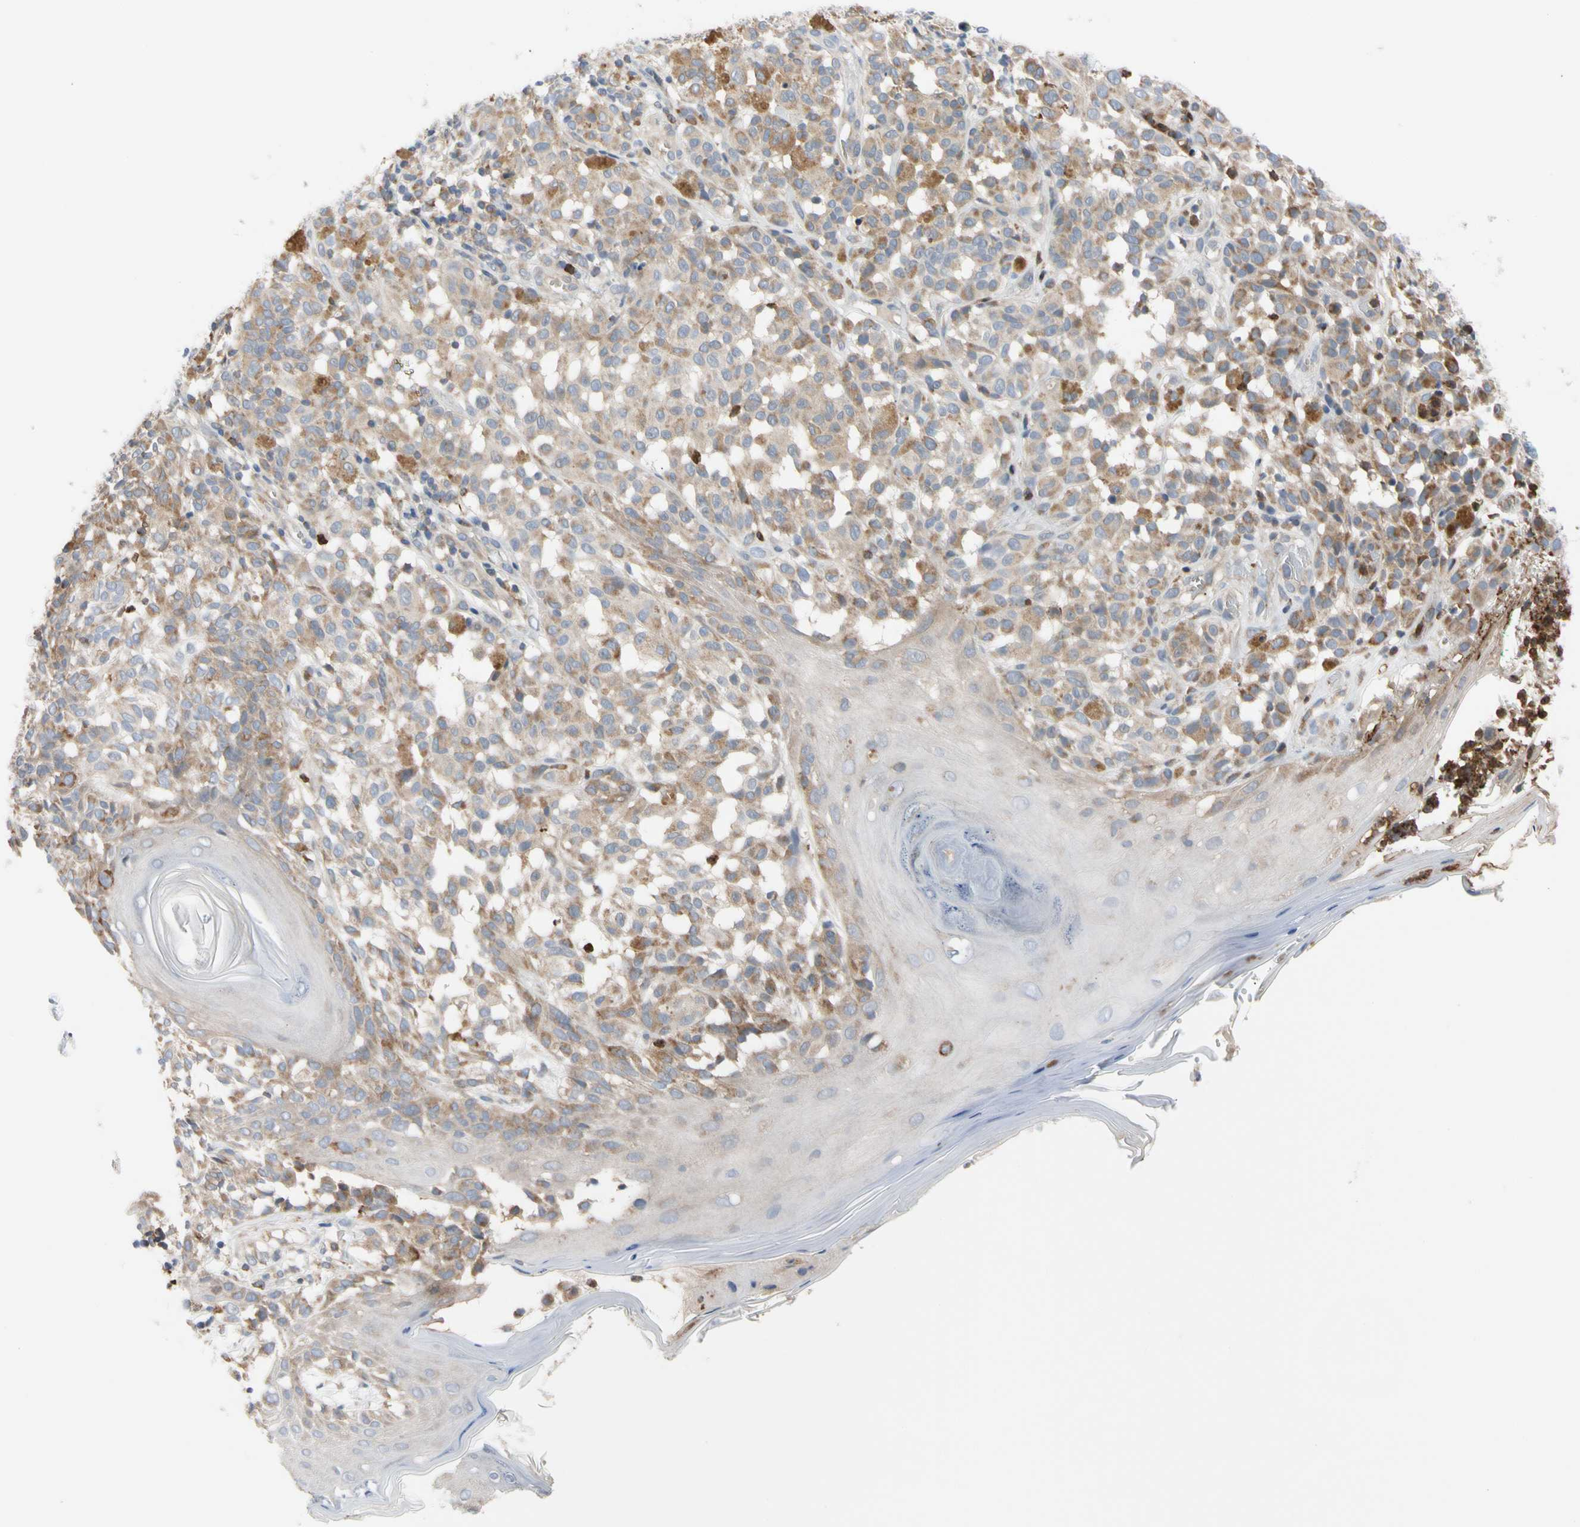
{"staining": {"intensity": "moderate", "quantity": "25%-75%", "location": "cytoplasmic/membranous"}, "tissue": "melanoma", "cell_type": "Tumor cells", "image_type": "cancer", "snomed": [{"axis": "morphology", "description": "Malignant melanoma, NOS"}, {"axis": "topography", "description": "Skin"}], "caption": "Malignant melanoma stained with immunohistochemistry demonstrates moderate cytoplasmic/membranous staining in approximately 25%-75% of tumor cells.", "gene": "MCL1", "patient": {"sex": "female", "age": 46}}